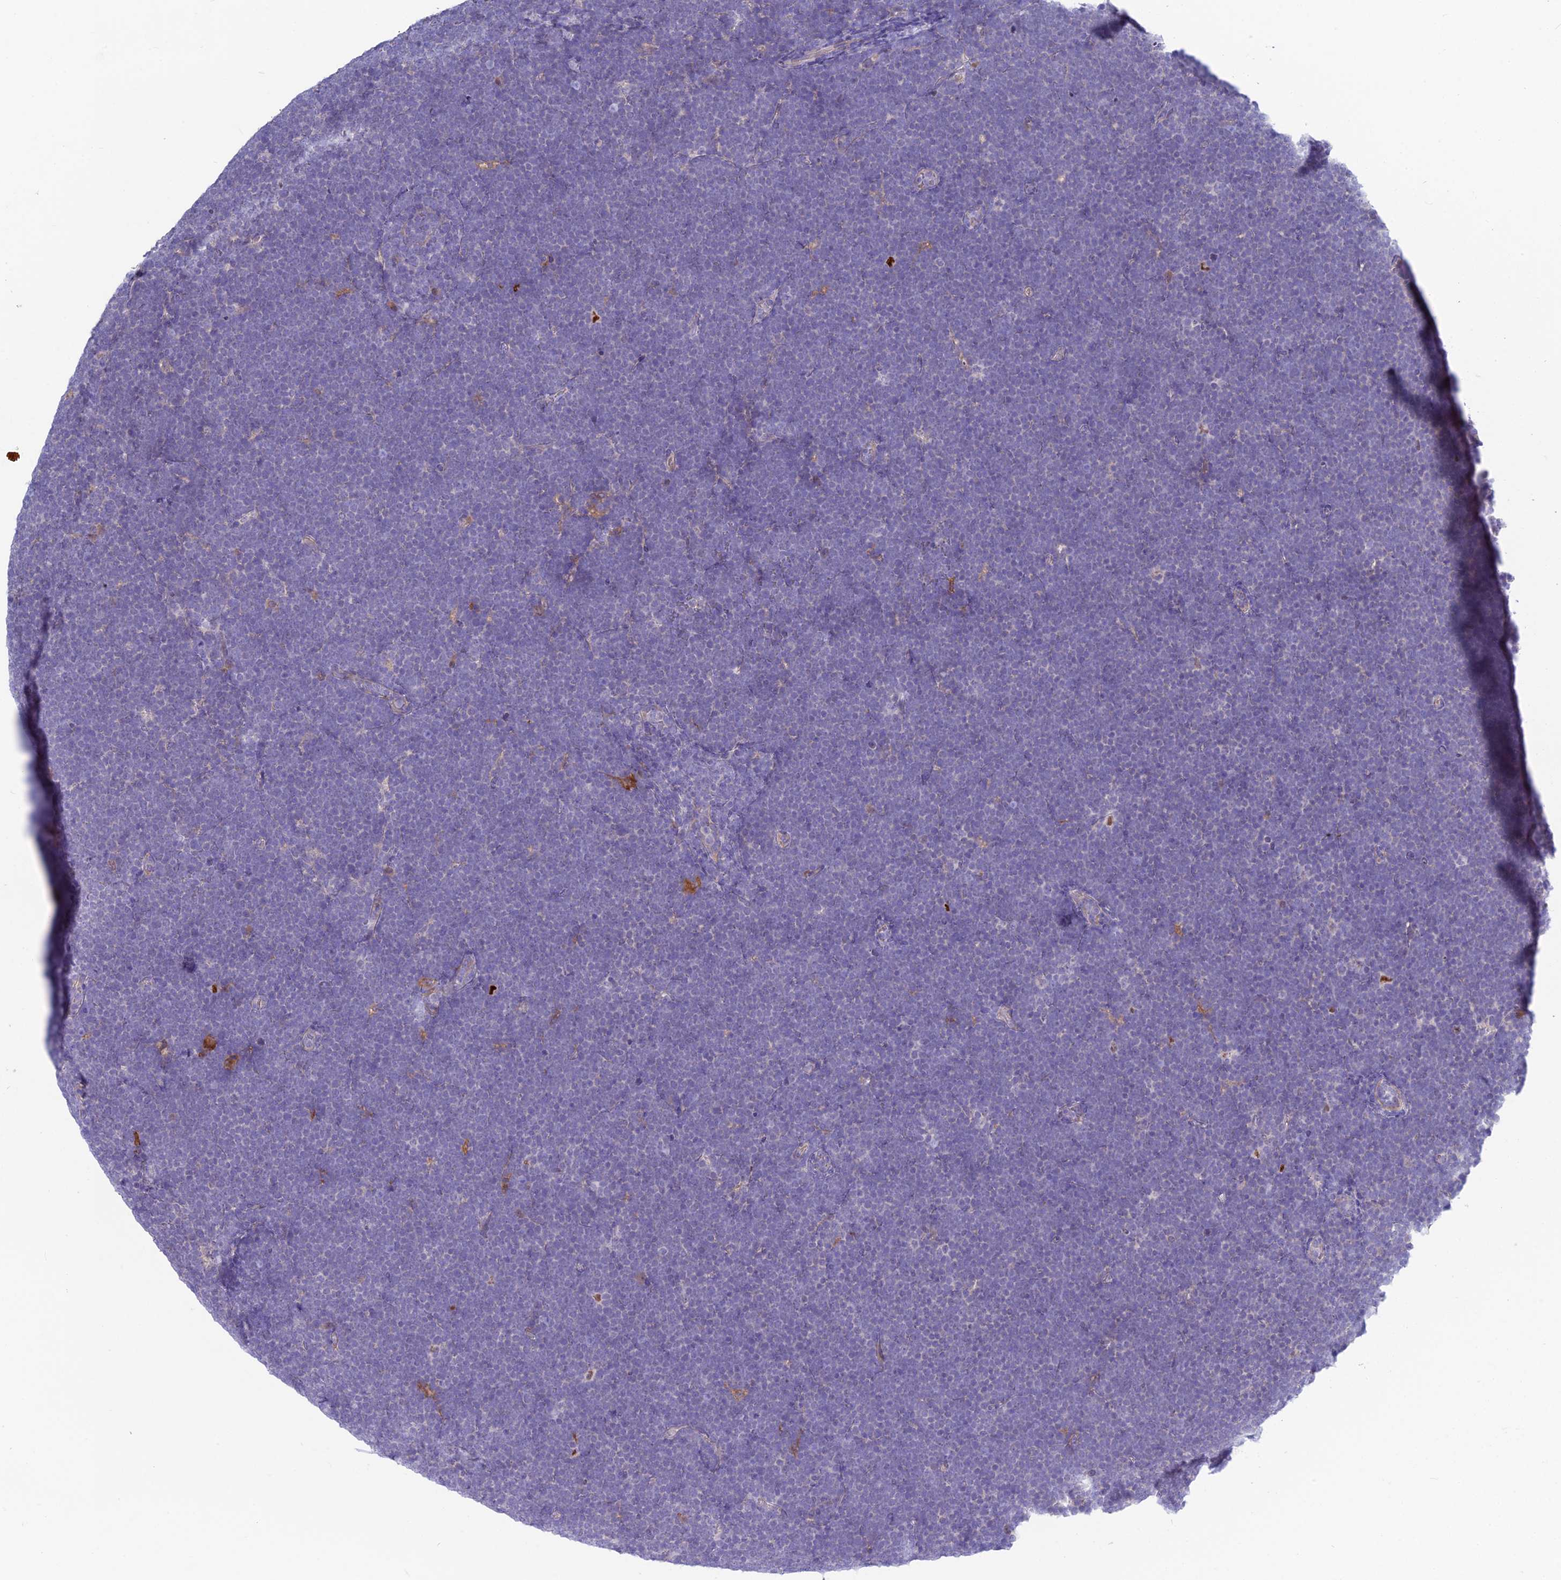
{"staining": {"intensity": "negative", "quantity": "none", "location": "none"}, "tissue": "lymphoma", "cell_type": "Tumor cells", "image_type": "cancer", "snomed": [{"axis": "morphology", "description": "Malignant lymphoma, non-Hodgkin's type, High grade"}, {"axis": "topography", "description": "Lymph node"}], "caption": "Lymphoma stained for a protein using immunohistochemistry (IHC) reveals no staining tumor cells.", "gene": "SNTN", "patient": {"sex": "male", "age": 13}}